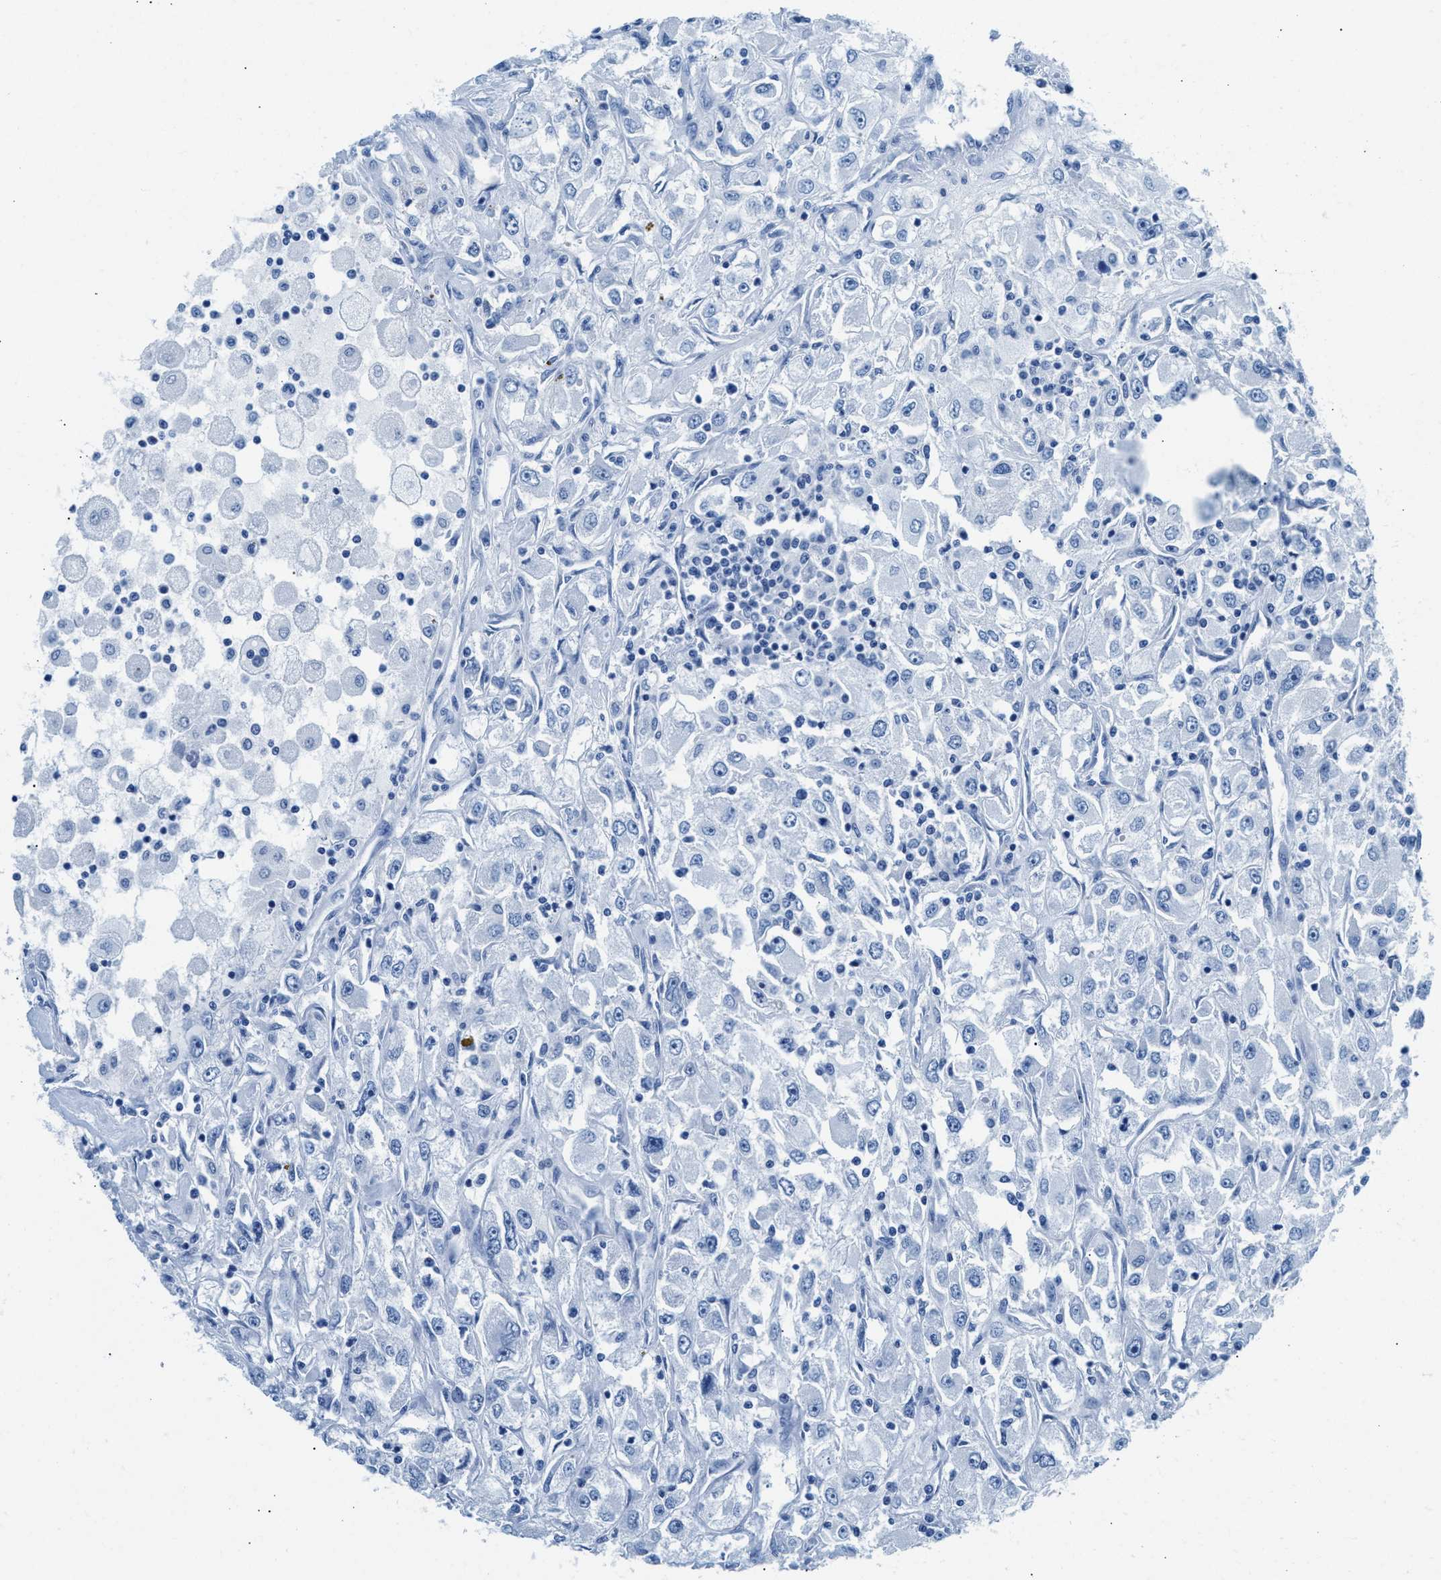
{"staining": {"intensity": "negative", "quantity": "none", "location": "none"}, "tissue": "renal cancer", "cell_type": "Tumor cells", "image_type": "cancer", "snomed": [{"axis": "morphology", "description": "Adenocarcinoma, NOS"}, {"axis": "topography", "description": "Kidney"}], "caption": "Renal adenocarcinoma stained for a protein using immunohistochemistry (IHC) exhibits no staining tumor cells.", "gene": "CPS1", "patient": {"sex": "female", "age": 52}}